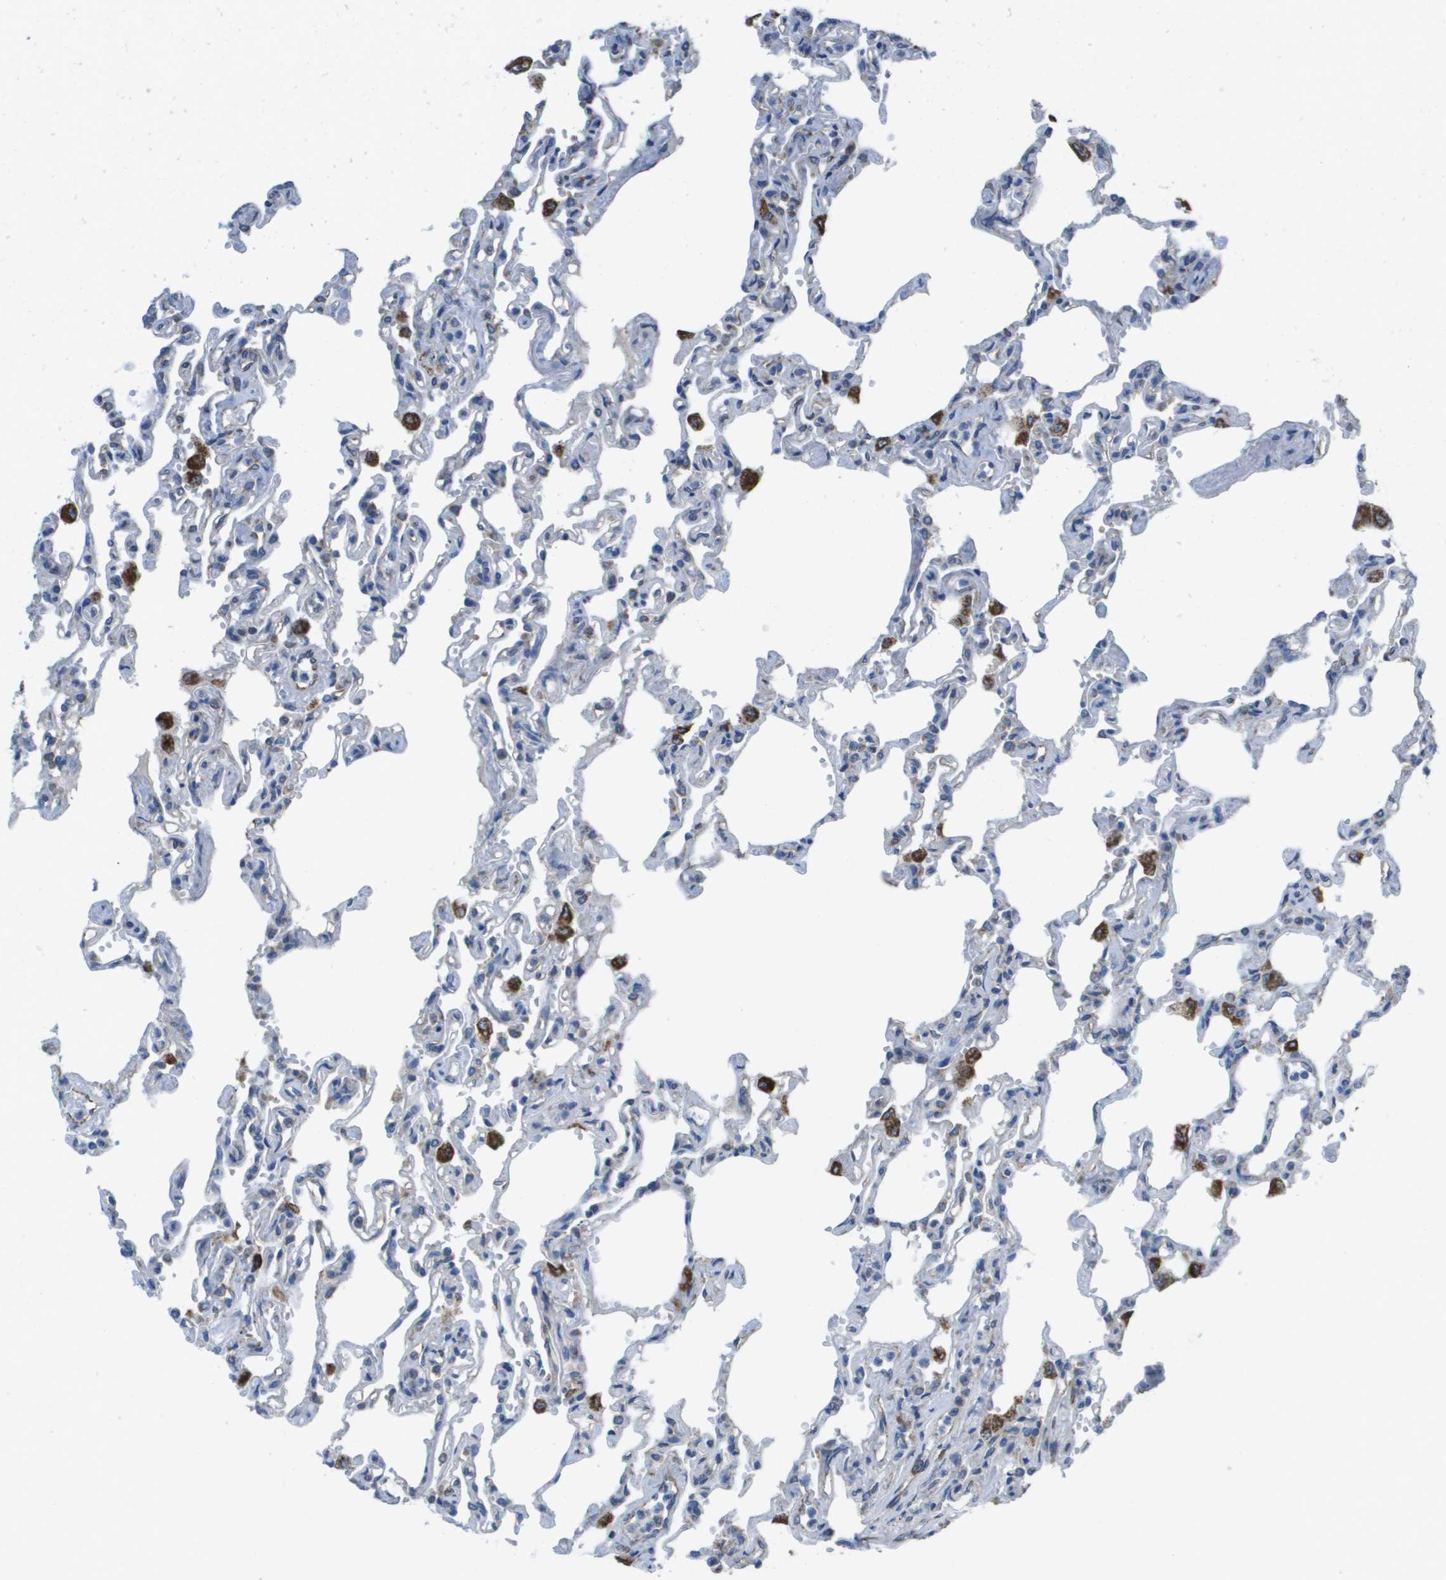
{"staining": {"intensity": "negative", "quantity": "none", "location": "none"}, "tissue": "lung", "cell_type": "Alveolar cells", "image_type": "normal", "snomed": [{"axis": "morphology", "description": "Normal tissue, NOS"}, {"axis": "topography", "description": "Lung"}], "caption": "This is a image of immunohistochemistry (IHC) staining of normal lung, which shows no staining in alveolar cells.", "gene": "CLCN2", "patient": {"sex": "male", "age": 21}}